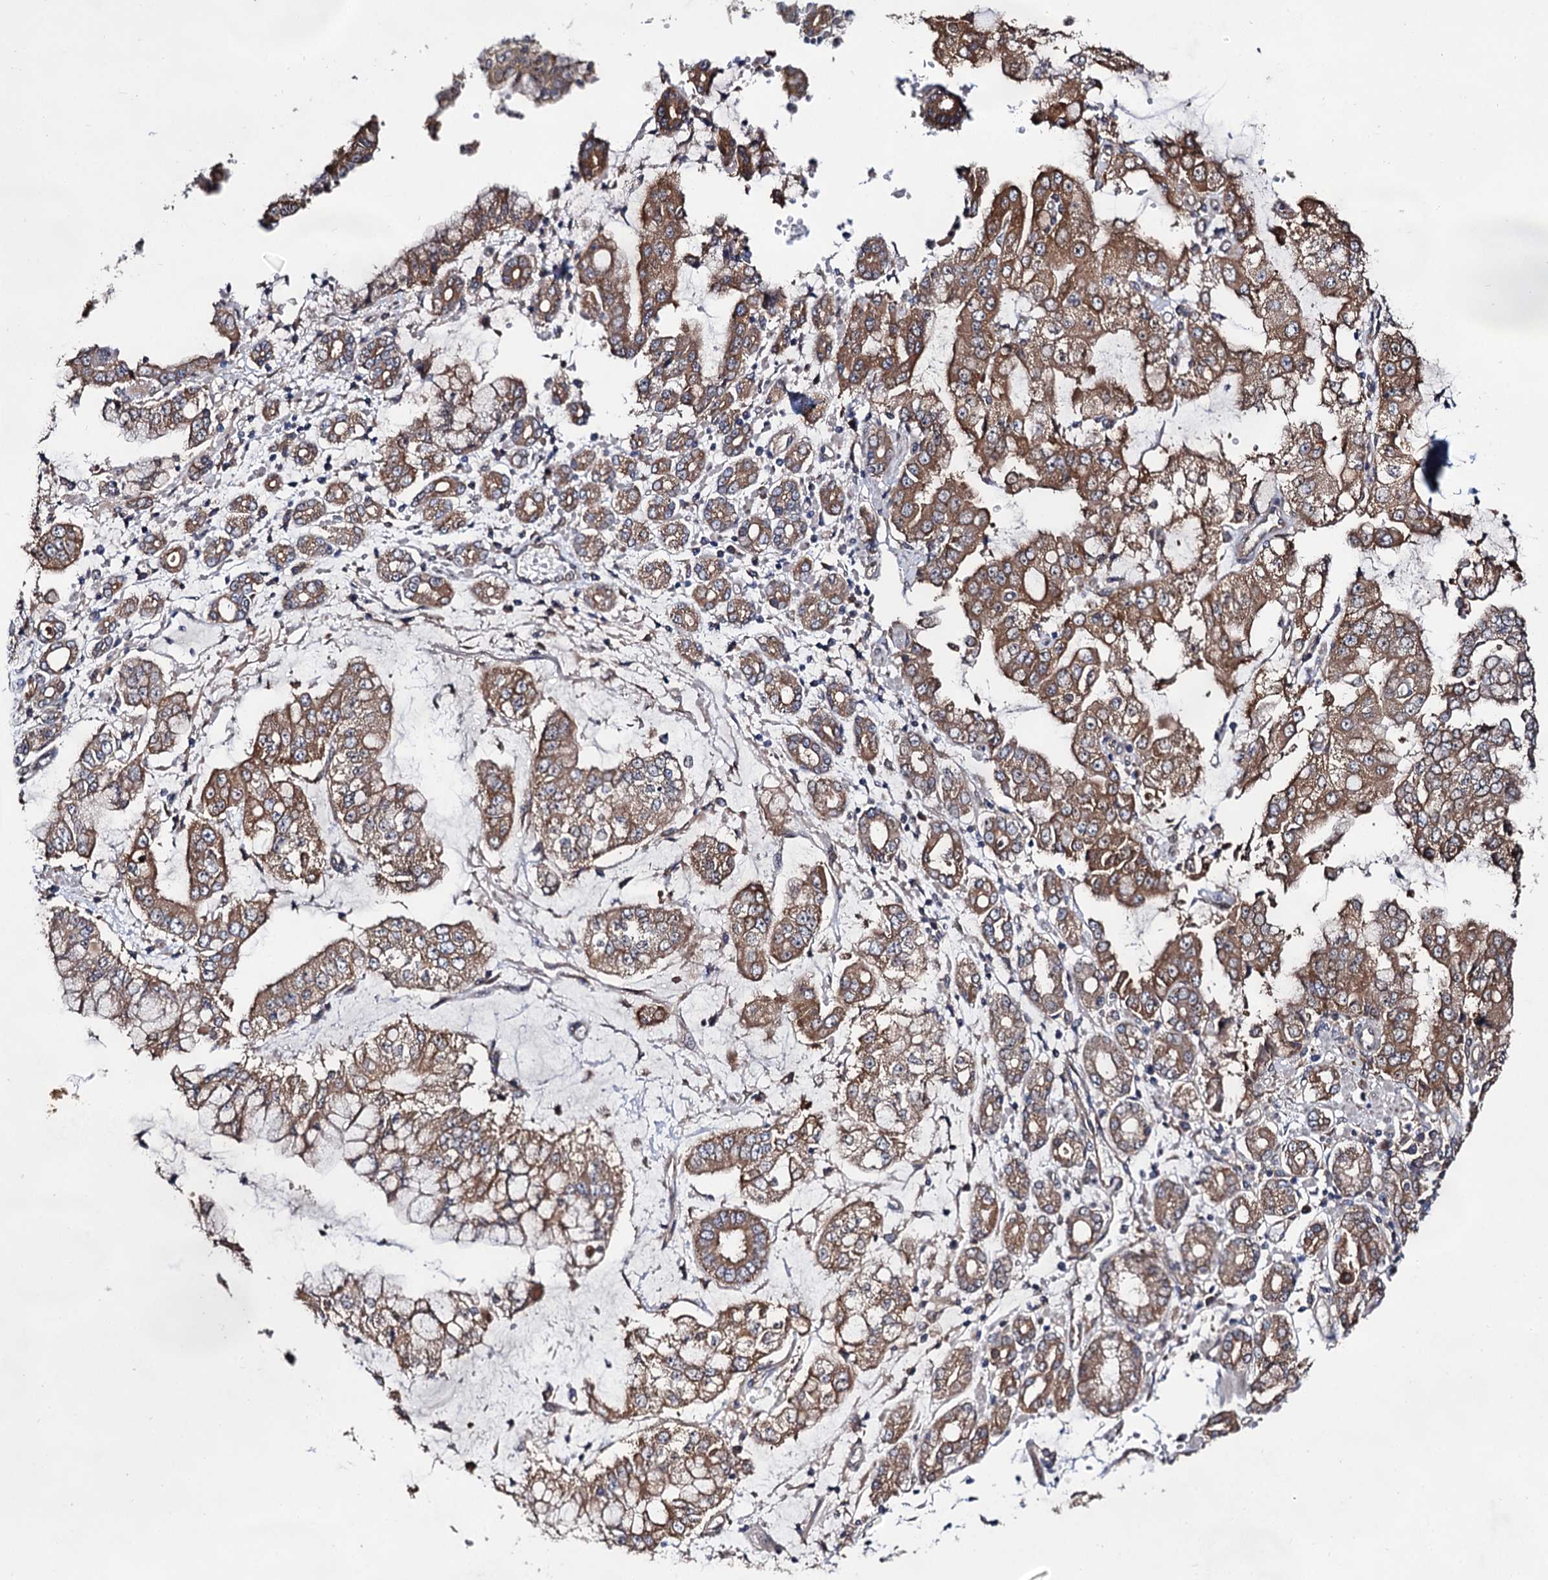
{"staining": {"intensity": "moderate", "quantity": ">75%", "location": "cytoplasmic/membranous"}, "tissue": "stomach cancer", "cell_type": "Tumor cells", "image_type": "cancer", "snomed": [{"axis": "morphology", "description": "Adenocarcinoma, NOS"}, {"axis": "topography", "description": "Stomach"}], "caption": "A brown stain shows moderate cytoplasmic/membranous positivity of a protein in stomach cancer tumor cells. Using DAB (3,3'-diaminobenzidine) (brown) and hematoxylin (blue) stains, captured at high magnification using brightfield microscopy.", "gene": "NAA25", "patient": {"sex": "male", "age": 76}}